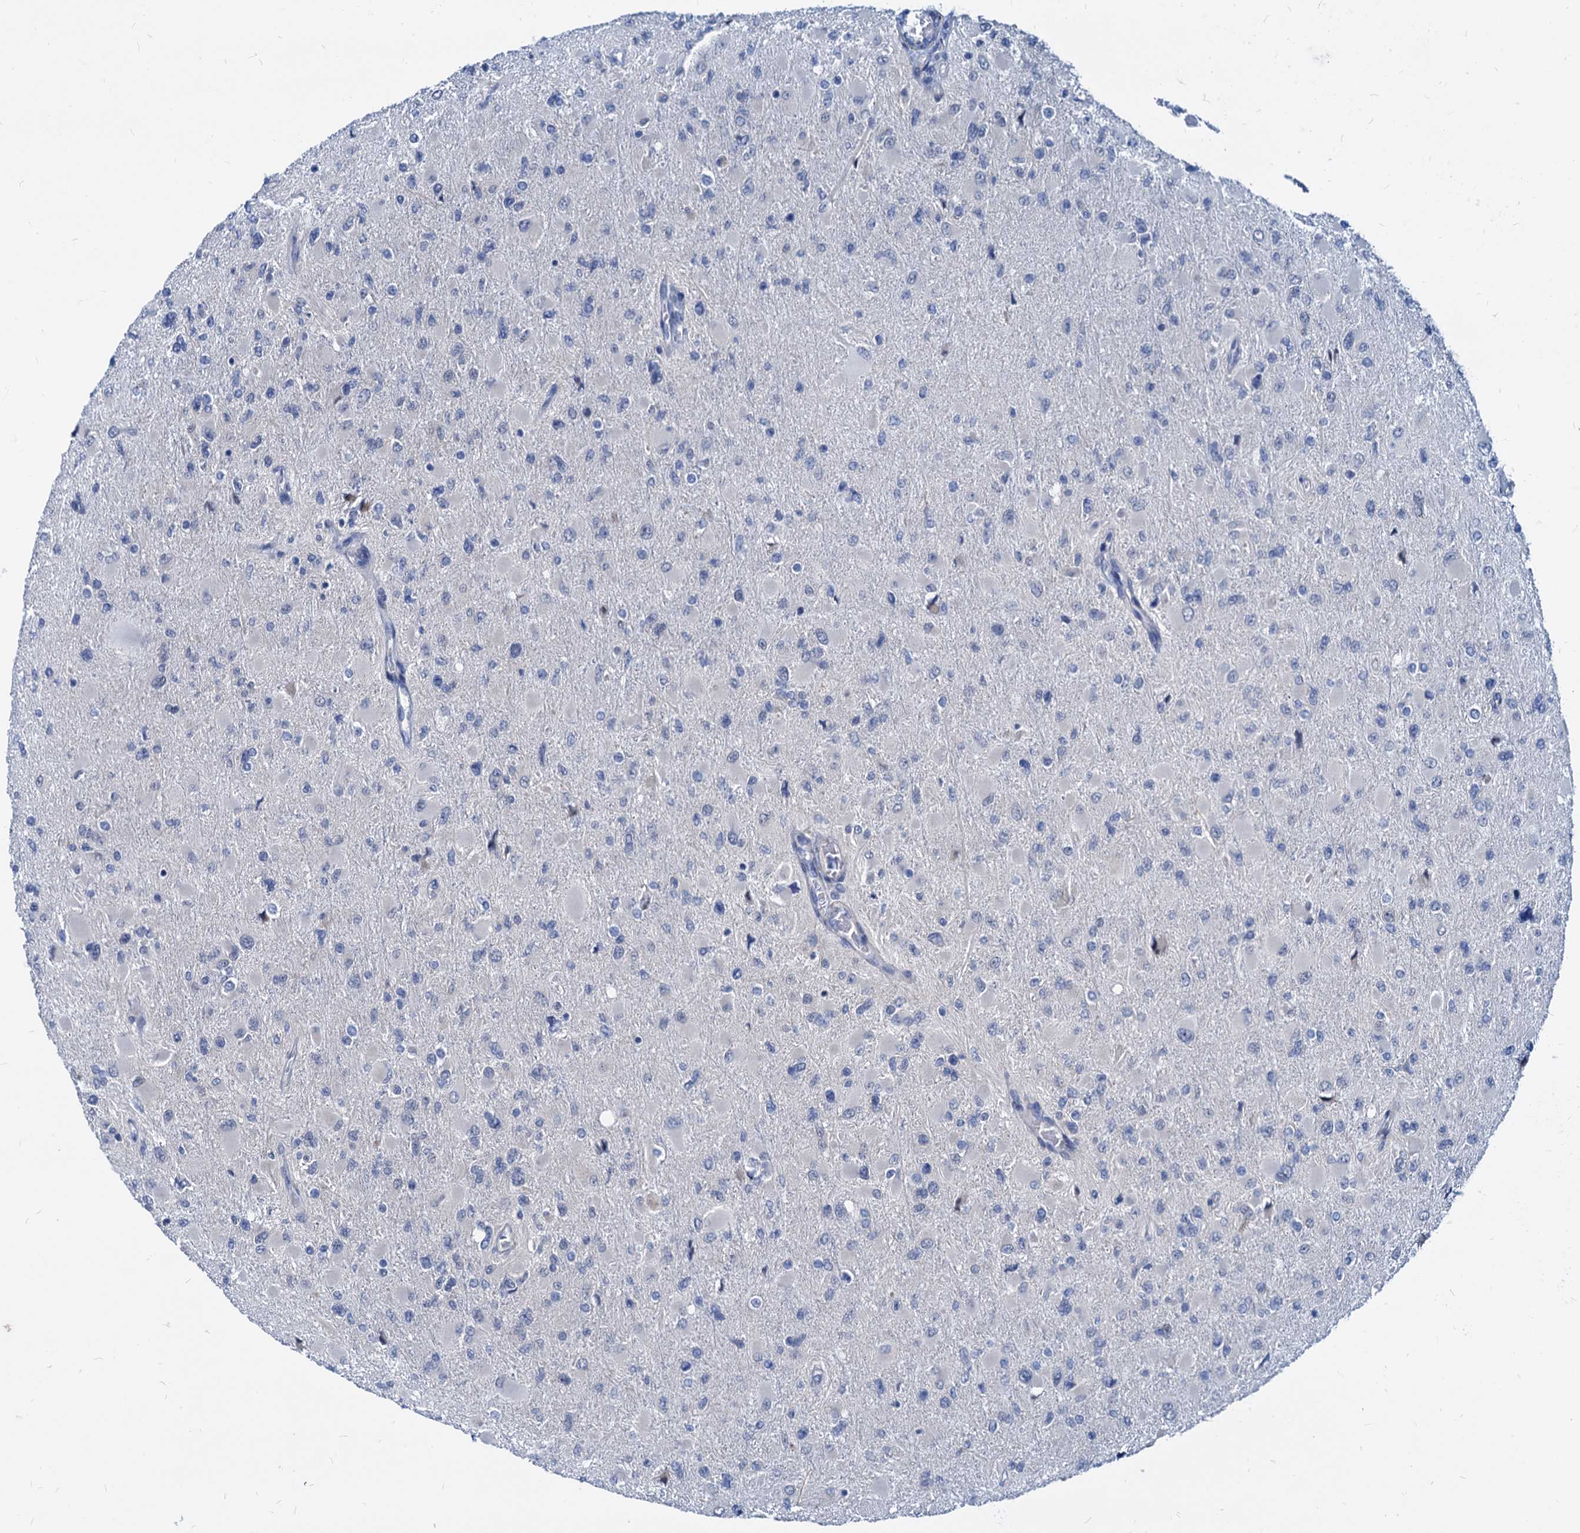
{"staining": {"intensity": "negative", "quantity": "none", "location": "none"}, "tissue": "glioma", "cell_type": "Tumor cells", "image_type": "cancer", "snomed": [{"axis": "morphology", "description": "Glioma, malignant, High grade"}, {"axis": "topography", "description": "Cerebral cortex"}], "caption": "Immunohistochemical staining of human glioma displays no significant expression in tumor cells.", "gene": "HSF2", "patient": {"sex": "female", "age": 36}}